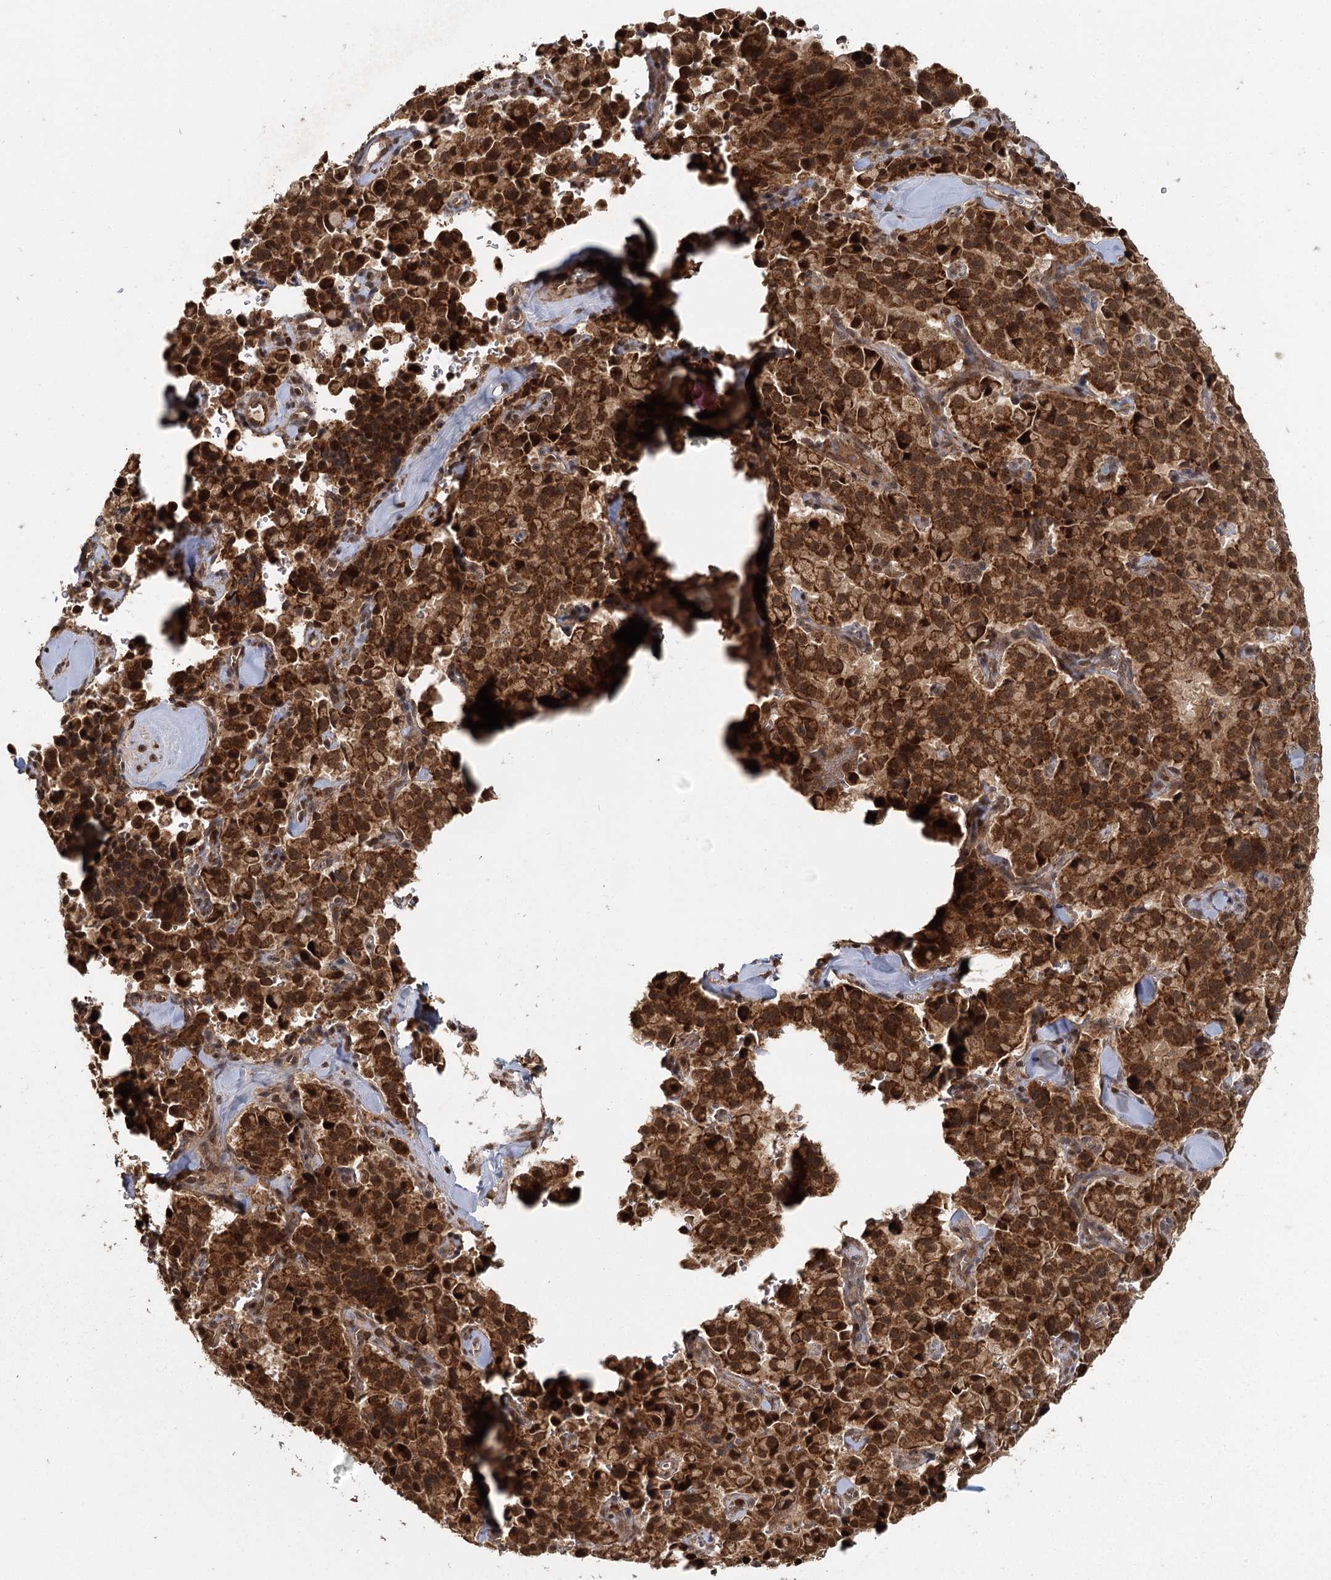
{"staining": {"intensity": "strong", "quantity": ">75%", "location": "cytoplasmic/membranous,nuclear"}, "tissue": "pancreatic cancer", "cell_type": "Tumor cells", "image_type": "cancer", "snomed": [{"axis": "morphology", "description": "Adenocarcinoma, NOS"}, {"axis": "topography", "description": "Pancreas"}], "caption": "A high amount of strong cytoplasmic/membranous and nuclear positivity is present in about >75% of tumor cells in pancreatic cancer tissue.", "gene": "MICU1", "patient": {"sex": "male", "age": 65}}